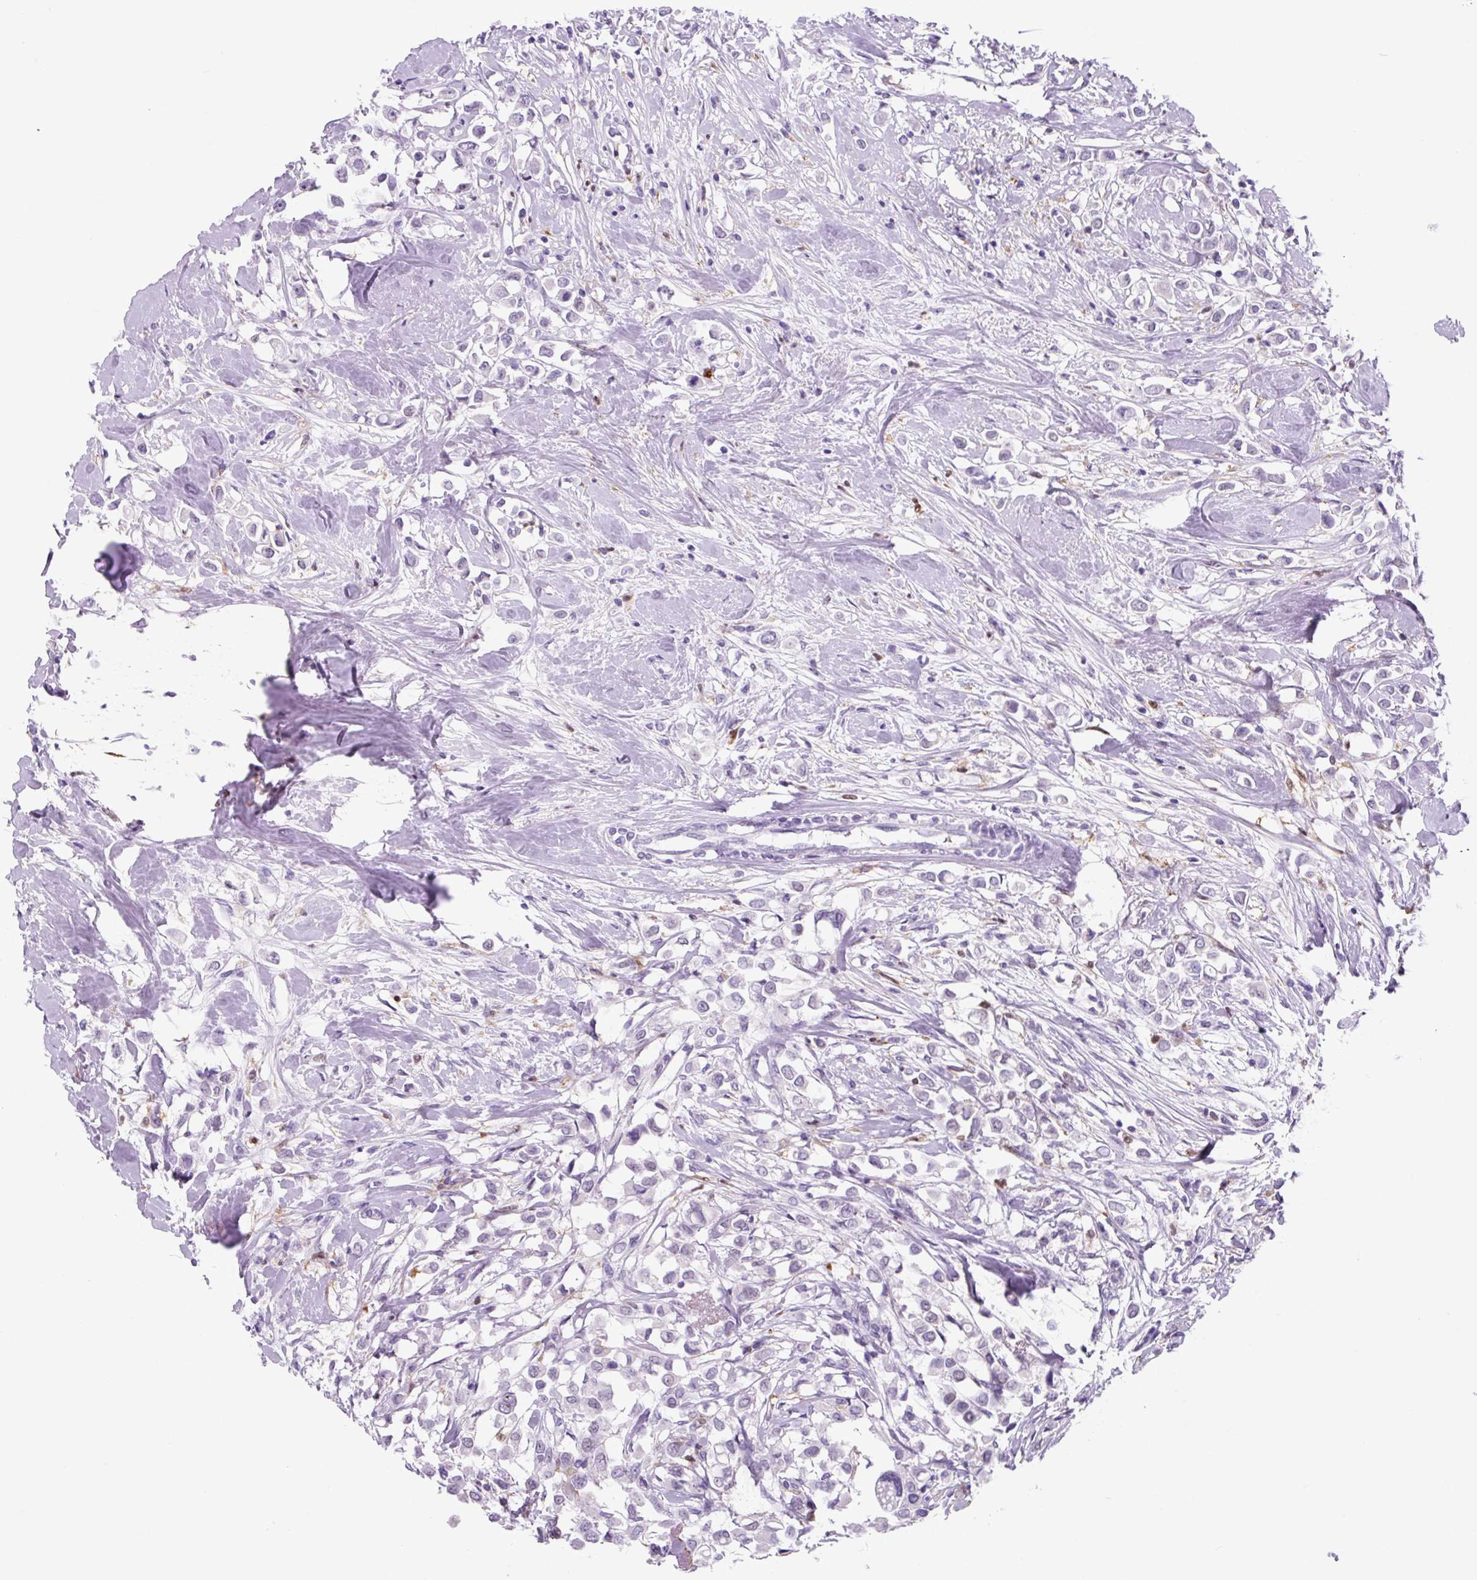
{"staining": {"intensity": "negative", "quantity": "none", "location": "none"}, "tissue": "breast cancer", "cell_type": "Tumor cells", "image_type": "cancer", "snomed": [{"axis": "morphology", "description": "Duct carcinoma"}, {"axis": "topography", "description": "Breast"}], "caption": "Tumor cells show no significant protein expression in intraductal carcinoma (breast).", "gene": "TNFRSF8", "patient": {"sex": "female", "age": 61}}